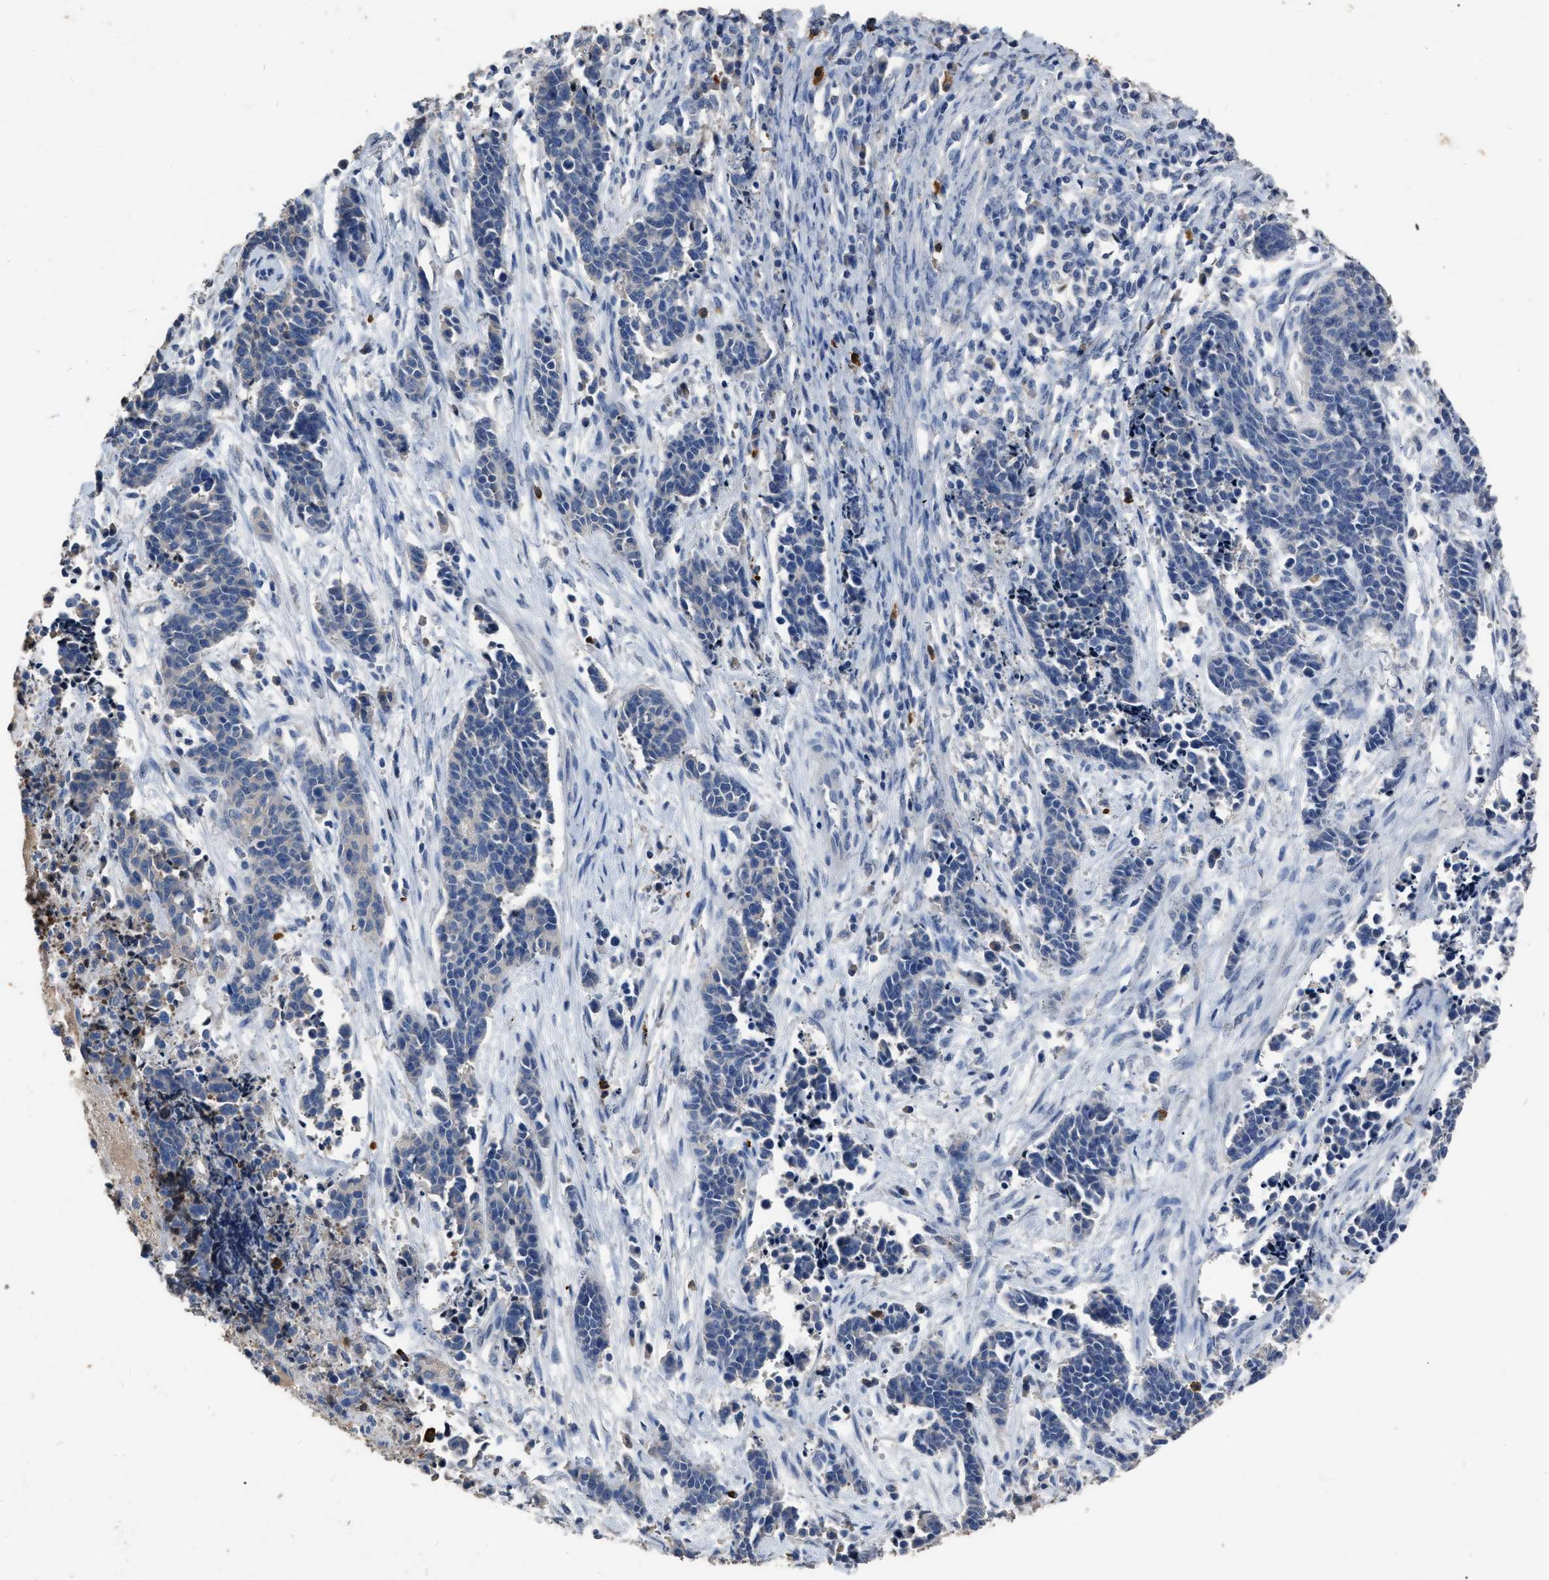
{"staining": {"intensity": "negative", "quantity": "none", "location": "none"}, "tissue": "cervical cancer", "cell_type": "Tumor cells", "image_type": "cancer", "snomed": [{"axis": "morphology", "description": "Squamous cell carcinoma, NOS"}, {"axis": "topography", "description": "Cervix"}], "caption": "Image shows no significant protein staining in tumor cells of squamous cell carcinoma (cervical).", "gene": "HABP2", "patient": {"sex": "female", "age": 35}}